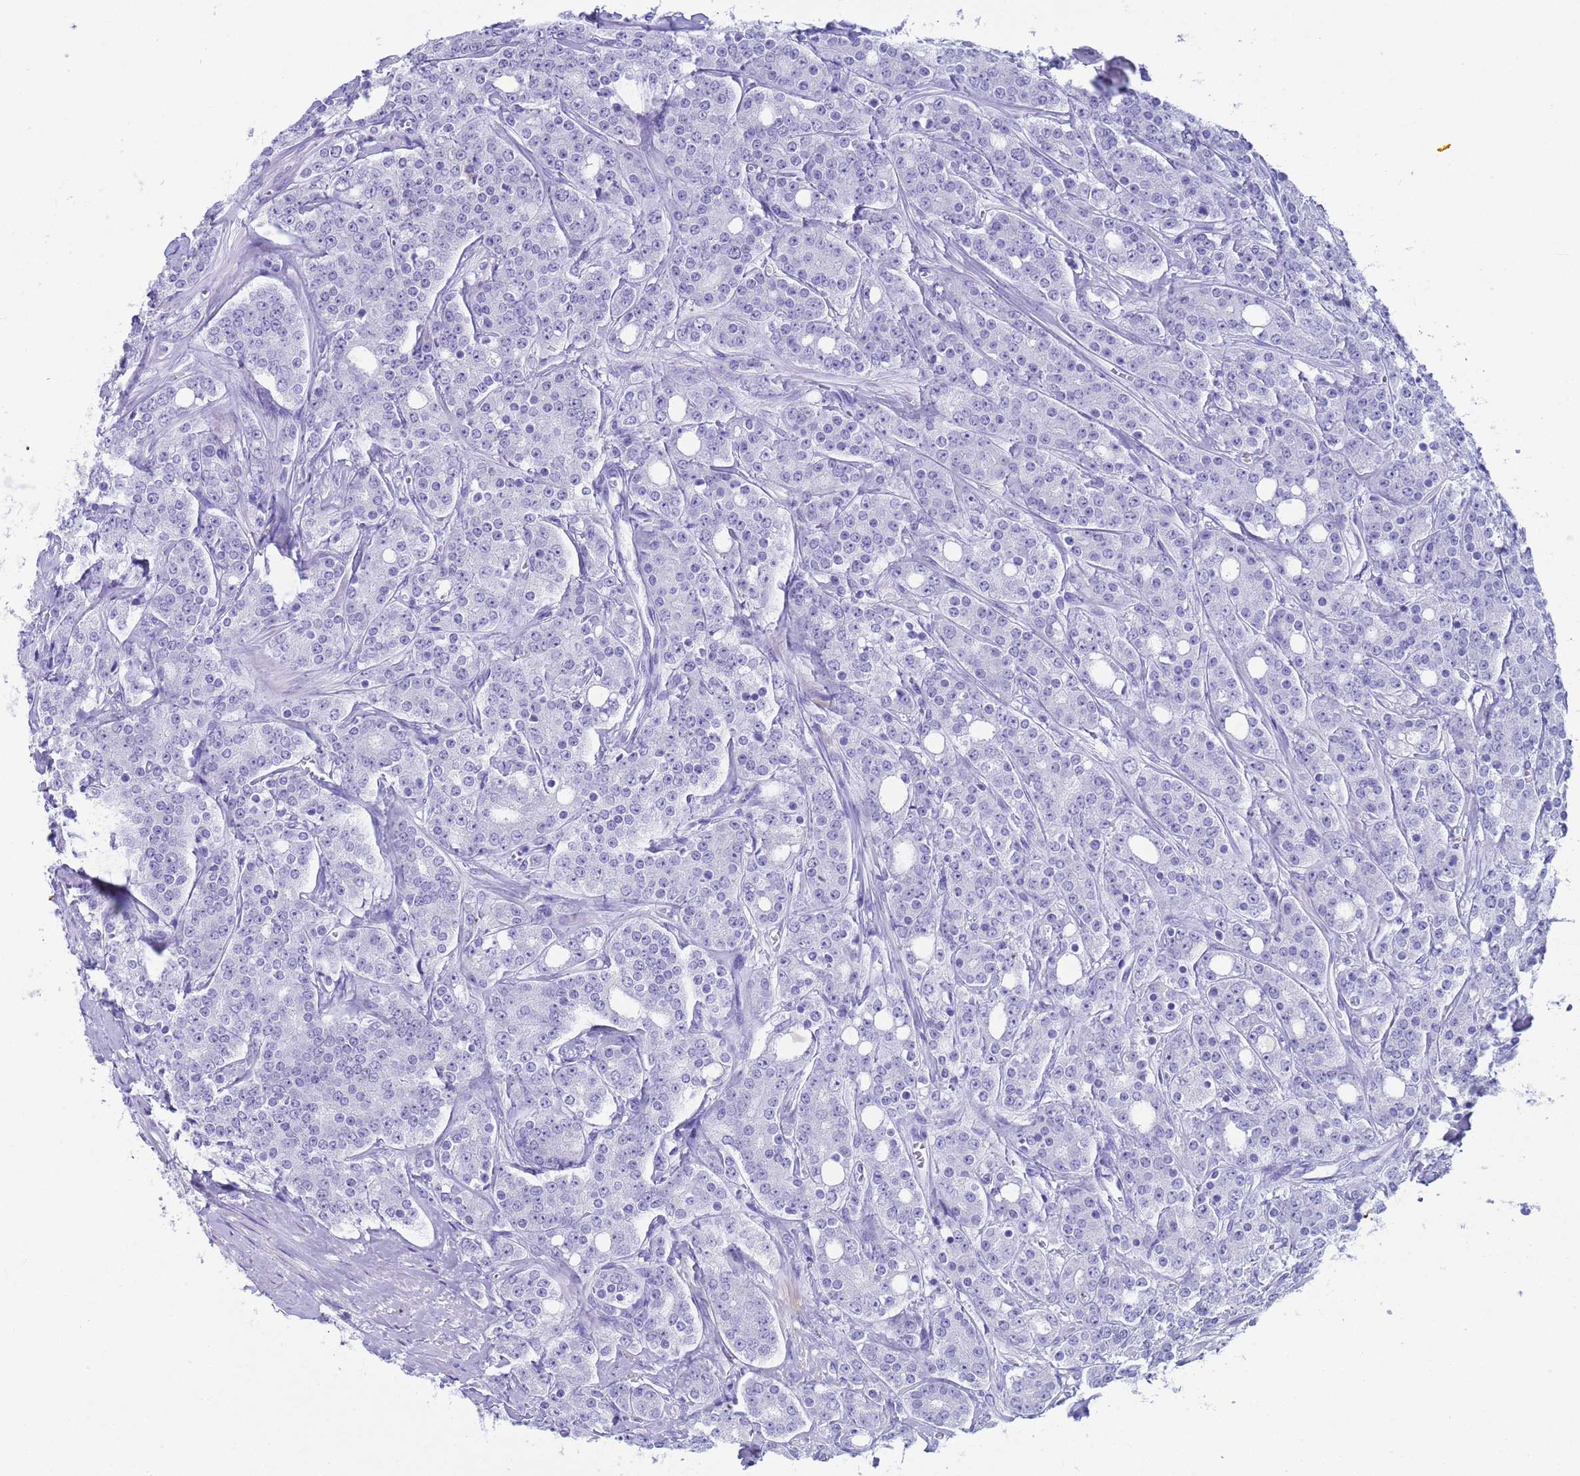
{"staining": {"intensity": "negative", "quantity": "none", "location": "none"}, "tissue": "prostate cancer", "cell_type": "Tumor cells", "image_type": "cancer", "snomed": [{"axis": "morphology", "description": "Adenocarcinoma, High grade"}, {"axis": "topography", "description": "Prostate"}], "caption": "IHC of human prostate high-grade adenocarcinoma shows no expression in tumor cells.", "gene": "CKM", "patient": {"sex": "male", "age": 62}}